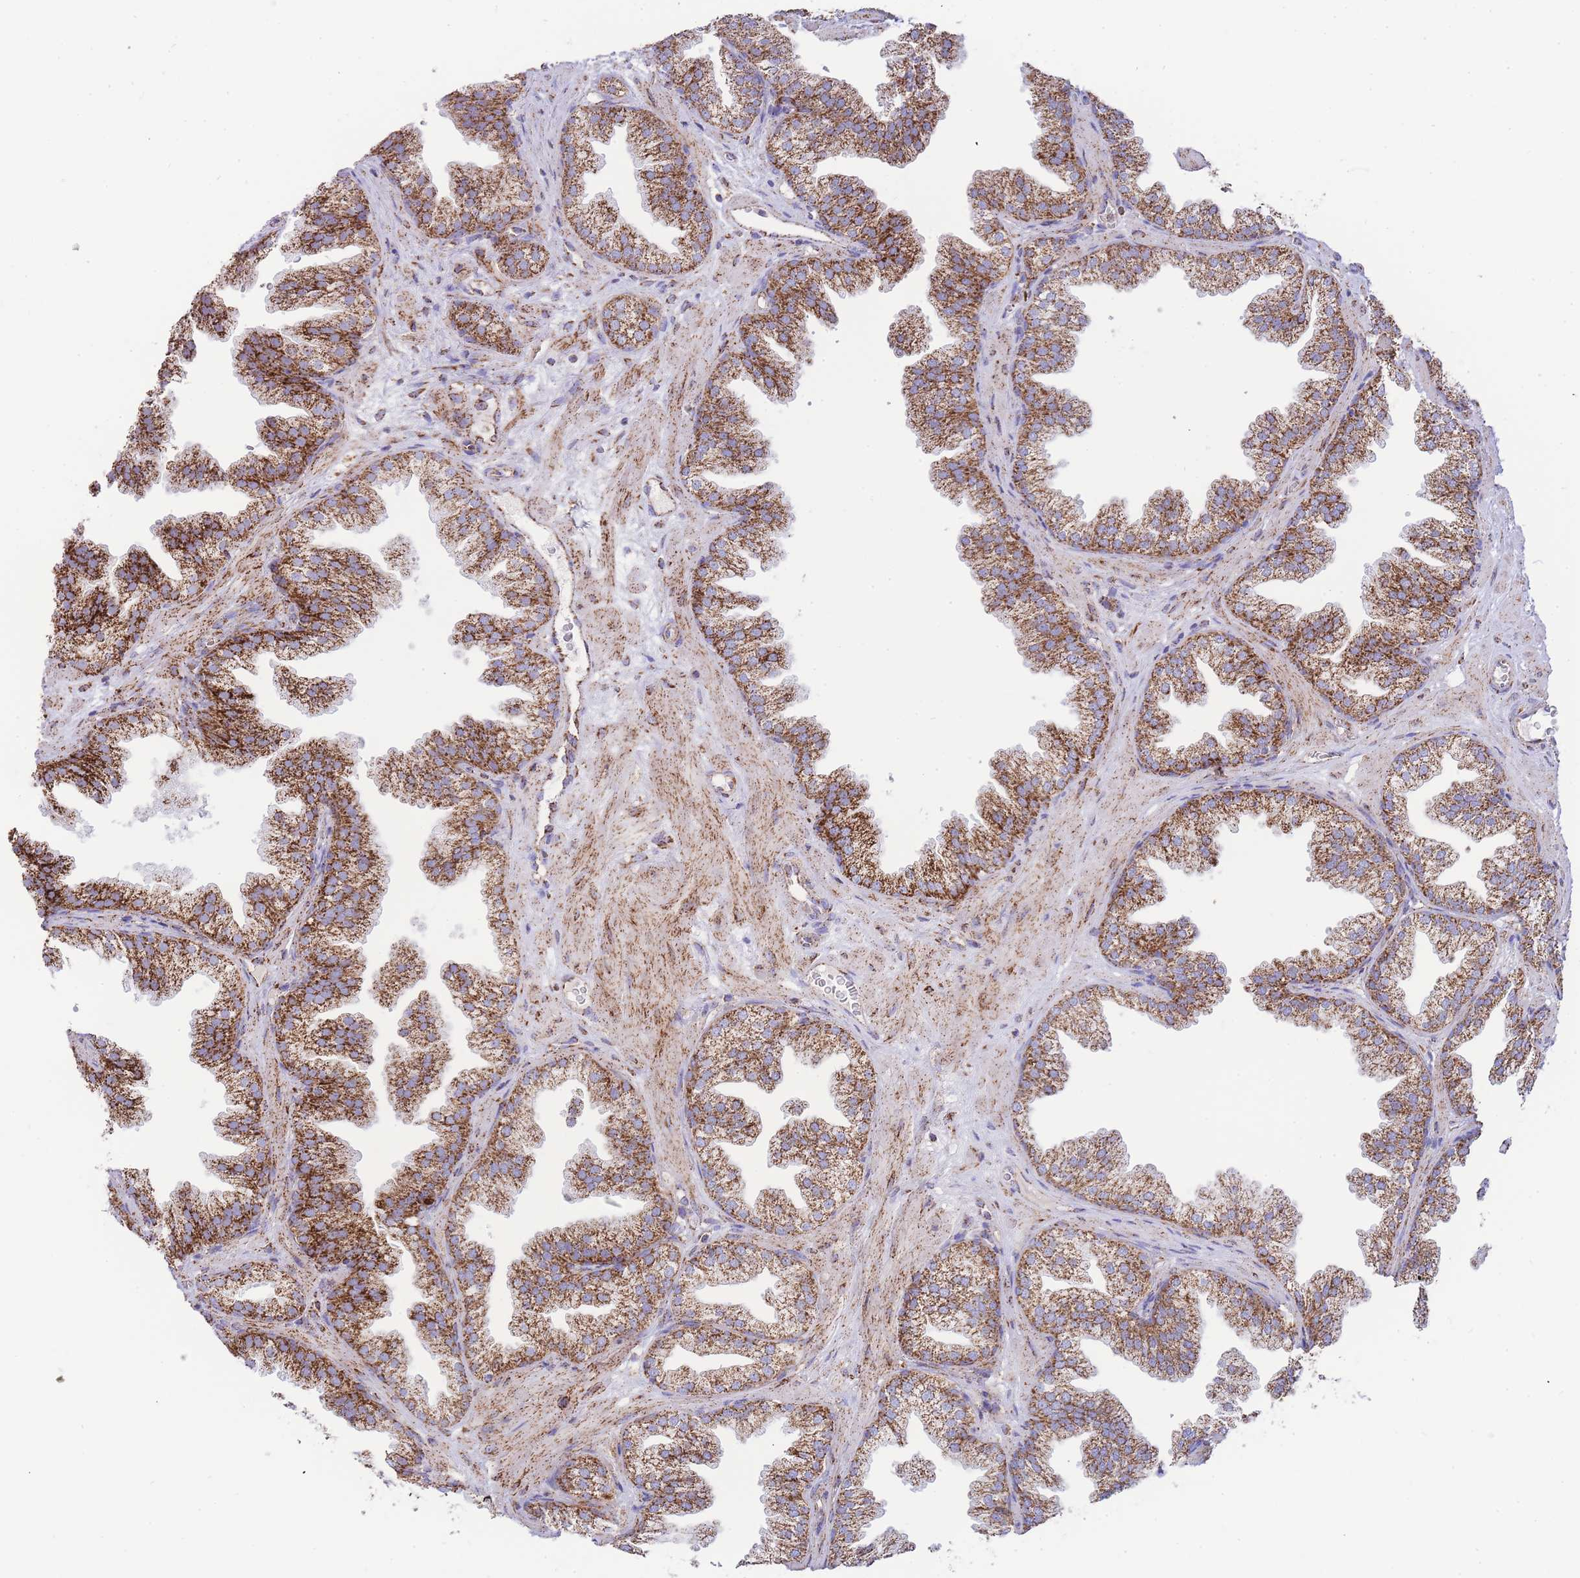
{"staining": {"intensity": "strong", "quantity": ">75%", "location": "cytoplasmic/membranous"}, "tissue": "prostate", "cell_type": "Glandular cells", "image_type": "normal", "snomed": [{"axis": "morphology", "description": "Normal tissue, NOS"}, {"axis": "topography", "description": "Prostate"}], "caption": "Prostate stained with IHC demonstrates strong cytoplasmic/membranous staining in approximately >75% of glandular cells.", "gene": "GSTM1", "patient": {"sex": "male", "age": 37}}